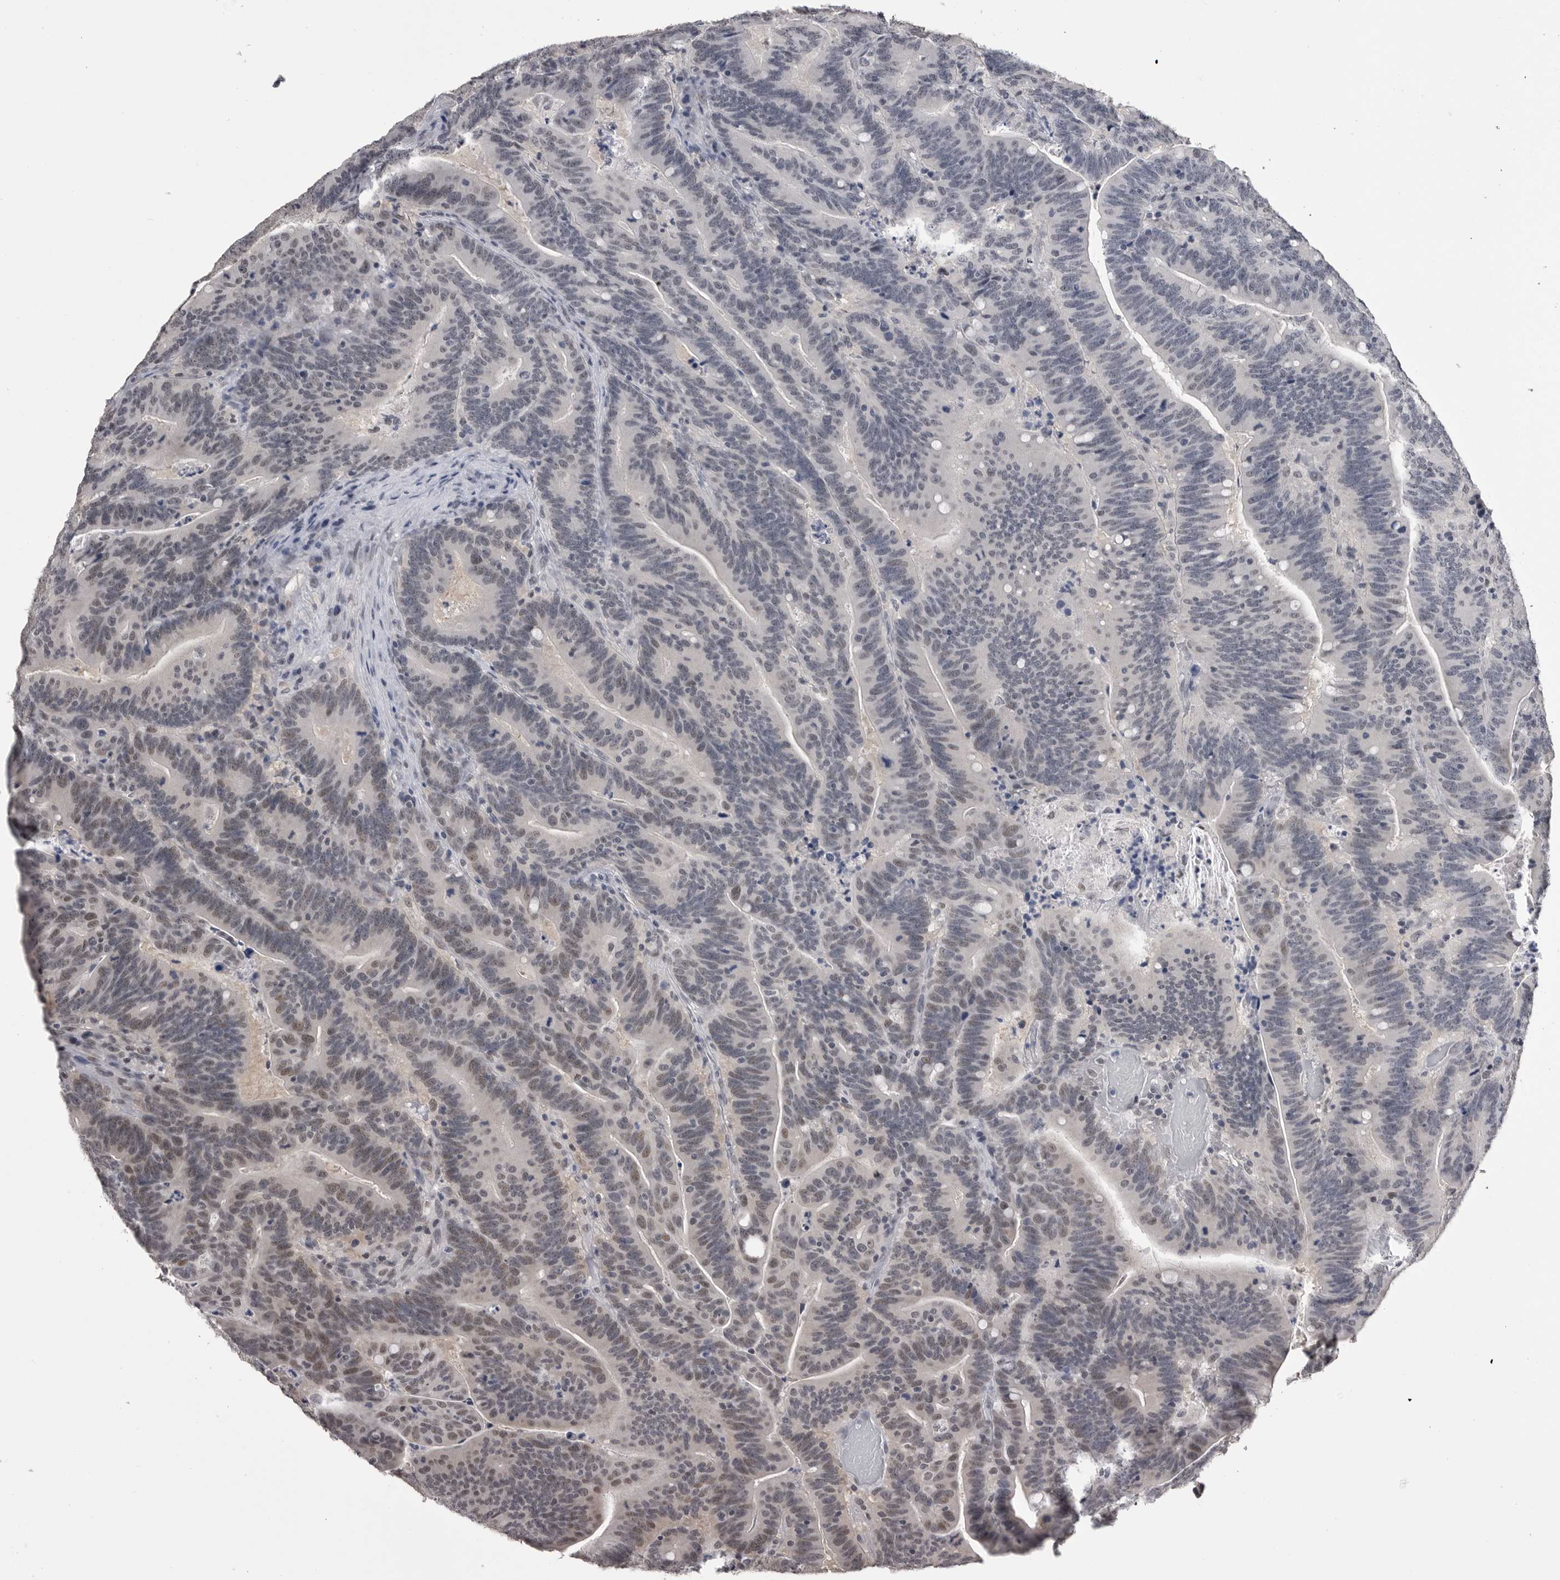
{"staining": {"intensity": "weak", "quantity": "25%-75%", "location": "nuclear"}, "tissue": "colorectal cancer", "cell_type": "Tumor cells", "image_type": "cancer", "snomed": [{"axis": "morphology", "description": "Adenocarcinoma, NOS"}, {"axis": "topography", "description": "Colon"}], "caption": "Immunohistochemical staining of human colorectal adenocarcinoma demonstrates low levels of weak nuclear protein expression in approximately 25%-75% of tumor cells. (Brightfield microscopy of DAB IHC at high magnification).", "gene": "DLG2", "patient": {"sex": "female", "age": 66}}